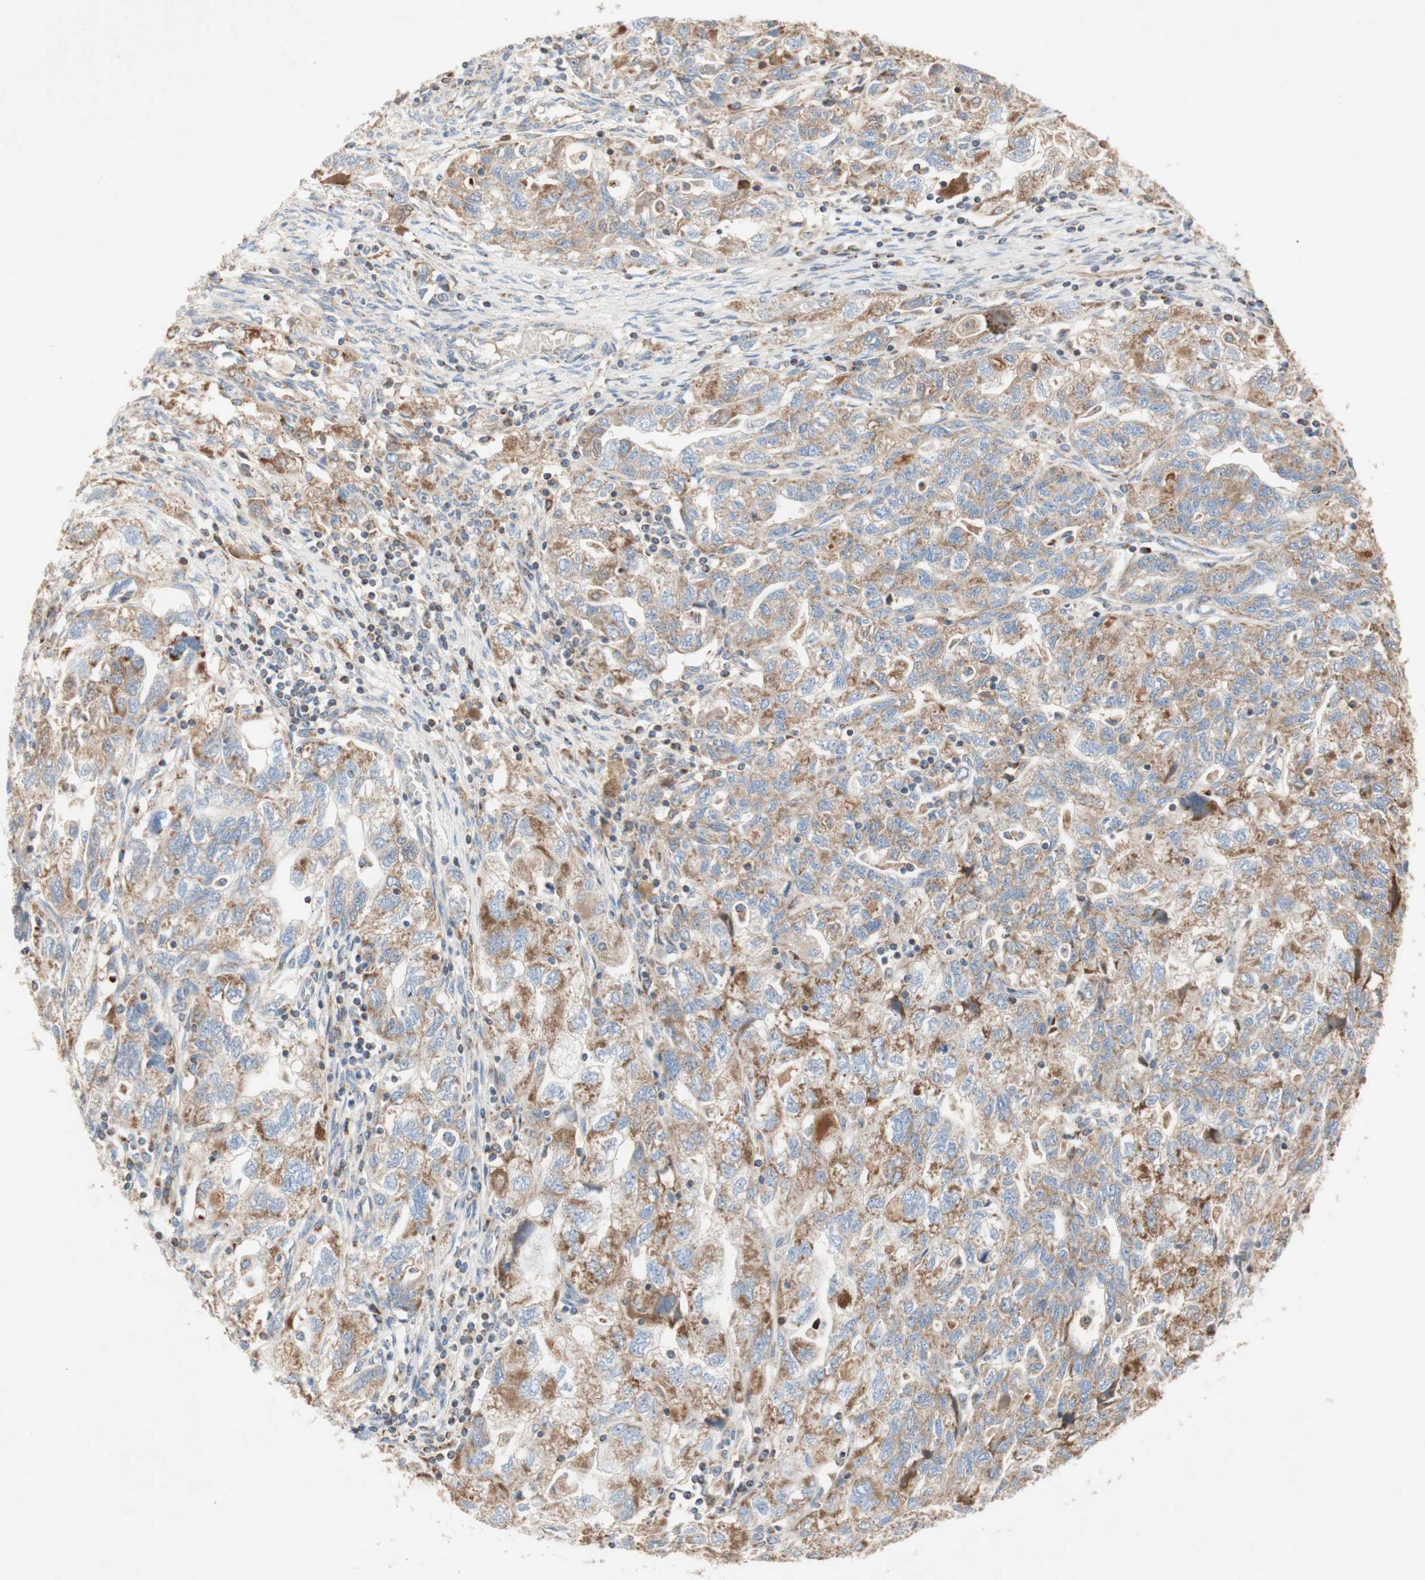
{"staining": {"intensity": "moderate", "quantity": ">75%", "location": "cytoplasmic/membranous"}, "tissue": "ovarian cancer", "cell_type": "Tumor cells", "image_type": "cancer", "snomed": [{"axis": "morphology", "description": "Carcinoma, NOS"}, {"axis": "morphology", "description": "Cystadenocarcinoma, serous, NOS"}, {"axis": "topography", "description": "Ovary"}], "caption": "The image shows a brown stain indicating the presence of a protein in the cytoplasmic/membranous of tumor cells in ovarian cancer (carcinoma).", "gene": "SDHB", "patient": {"sex": "female", "age": 69}}